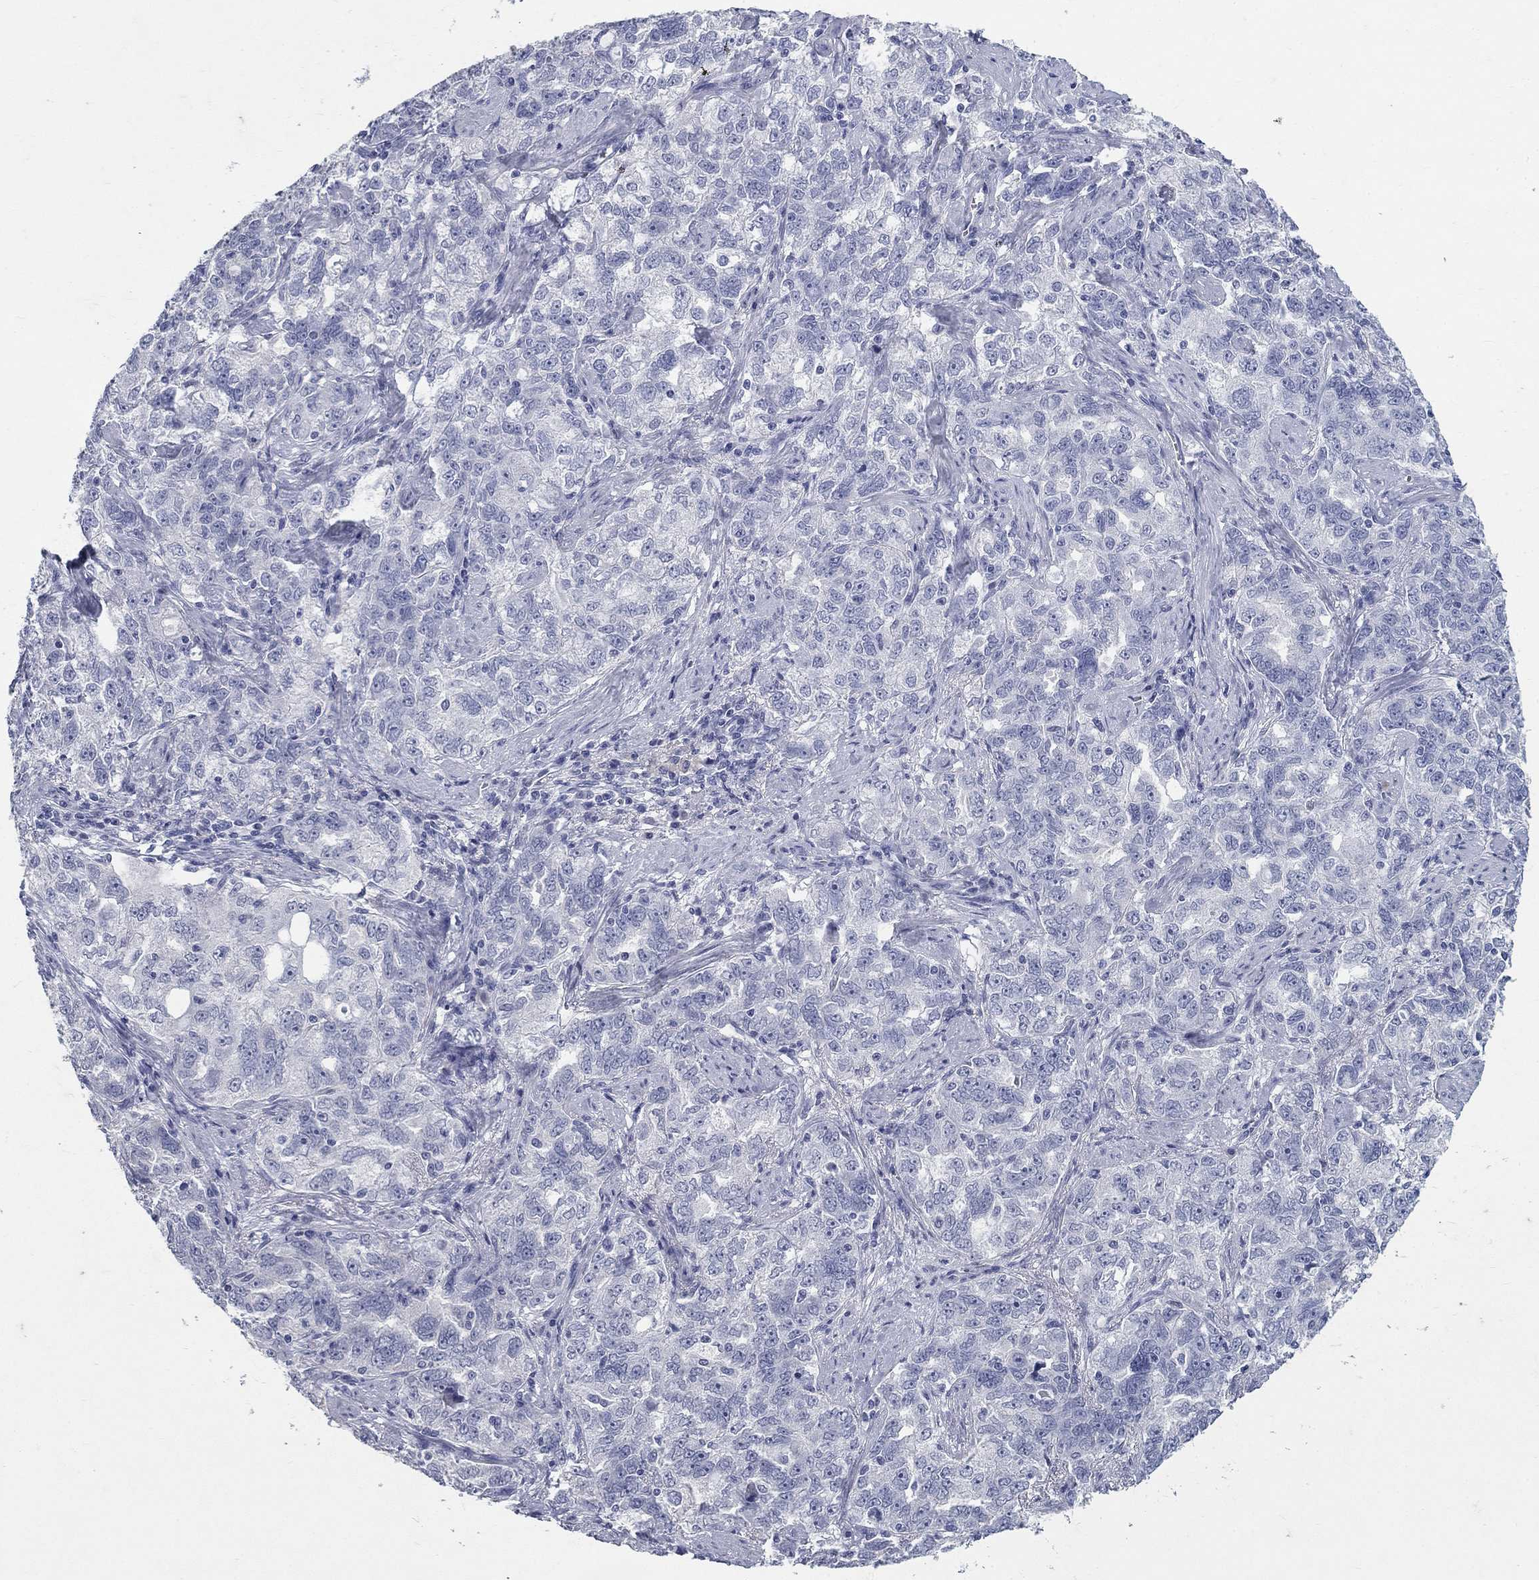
{"staining": {"intensity": "negative", "quantity": "none", "location": "none"}, "tissue": "ovarian cancer", "cell_type": "Tumor cells", "image_type": "cancer", "snomed": [{"axis": "morphology", "description": "Cystadenocarcinoma, serous, NOS"}, {"axis": "topography", "description": "Ovary"}], "caption": "A micrograph of human ovarian cancer is negative for staining in tumor cells.", "gene": "ELAVL4", "patient": {"sex": "female", "age": 51}}